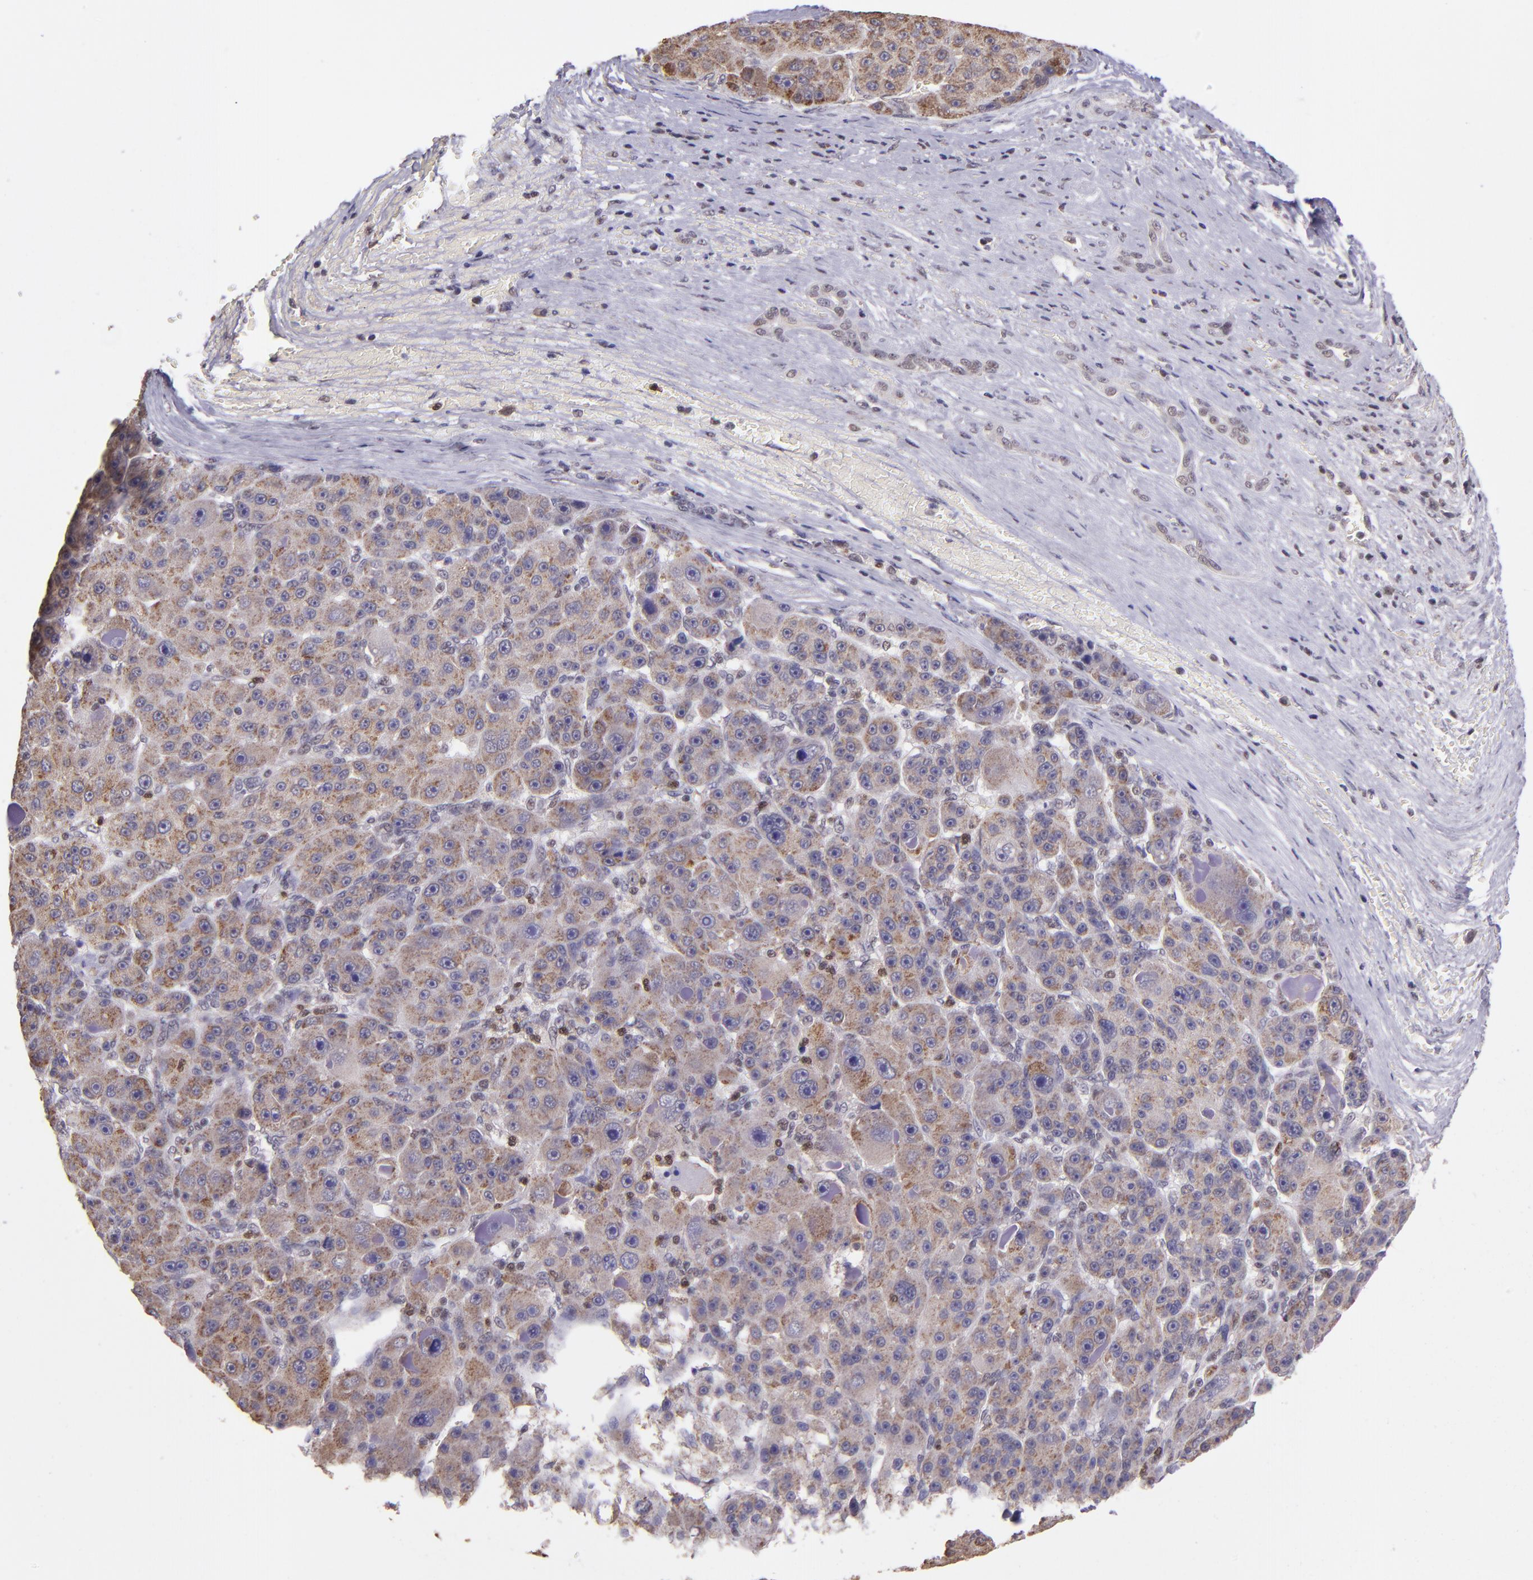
{"staining": {"intensity": "moderate", "quantity": ">75%", "location": "cytoplasmic/membranous"}, "tissue": "liver cancer", "cell_type": "Tumor cells", "image_type": "cancer", "snomed": [{"axis": "morphology", "description": "Carcinoma, Hepatocellular, NOS"}, {"axis": "topography", "description": "Liver"}], "caption": "Immunohistochemical staining of liver hepatocellular carcinoma shows moderate cytoplasmic/membranous protein expression in approximately >75% of tumor cells. Using DAB (3,3'-diaminobenzidine) (brown) and hematoxylin (blue) stains, captured at high magnification using brightfield microscopy.", "gene": "ELF1", "patient": {"sex": "male", "age": 76}}